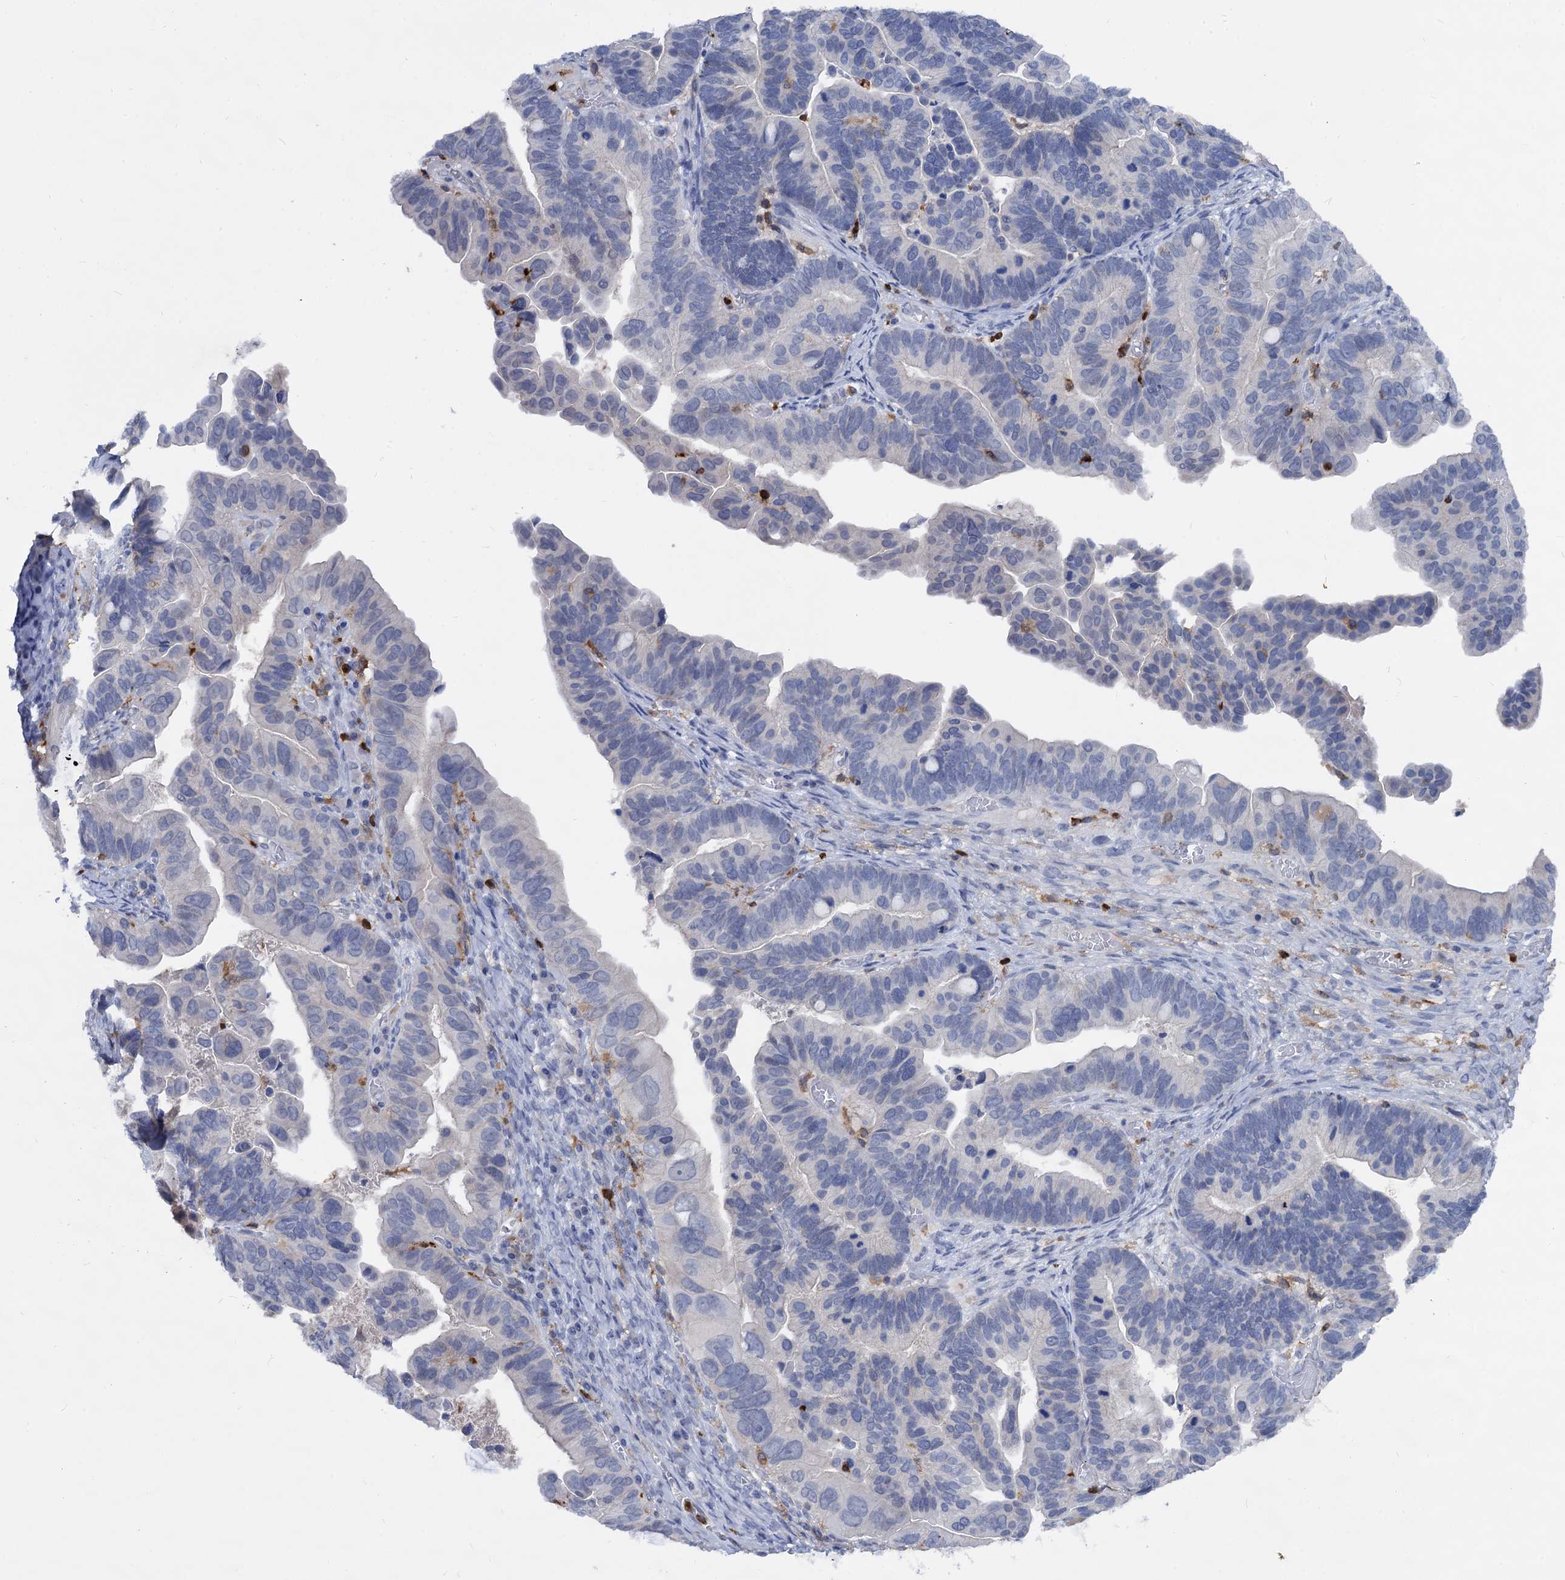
{"staining": {"intensity": "negative", "quantity": "none", "location": "none"}, "tissue": "ovarian cancer", "cell_type": "Tumor cells", "image_type": "cancer", "snomed": [{"axis": "morphology", "description": "Cystadenocarcinoma, serous, NOS"}, {"axis": "topography", "description": "Ovary"}], "caption": "Protein analysis of serous cystadenocarcinoma (ovarian) shows no significant positivity in tumor cells.", "gene": "RHOG", "patient": {"sex": "female", "age": 56}}